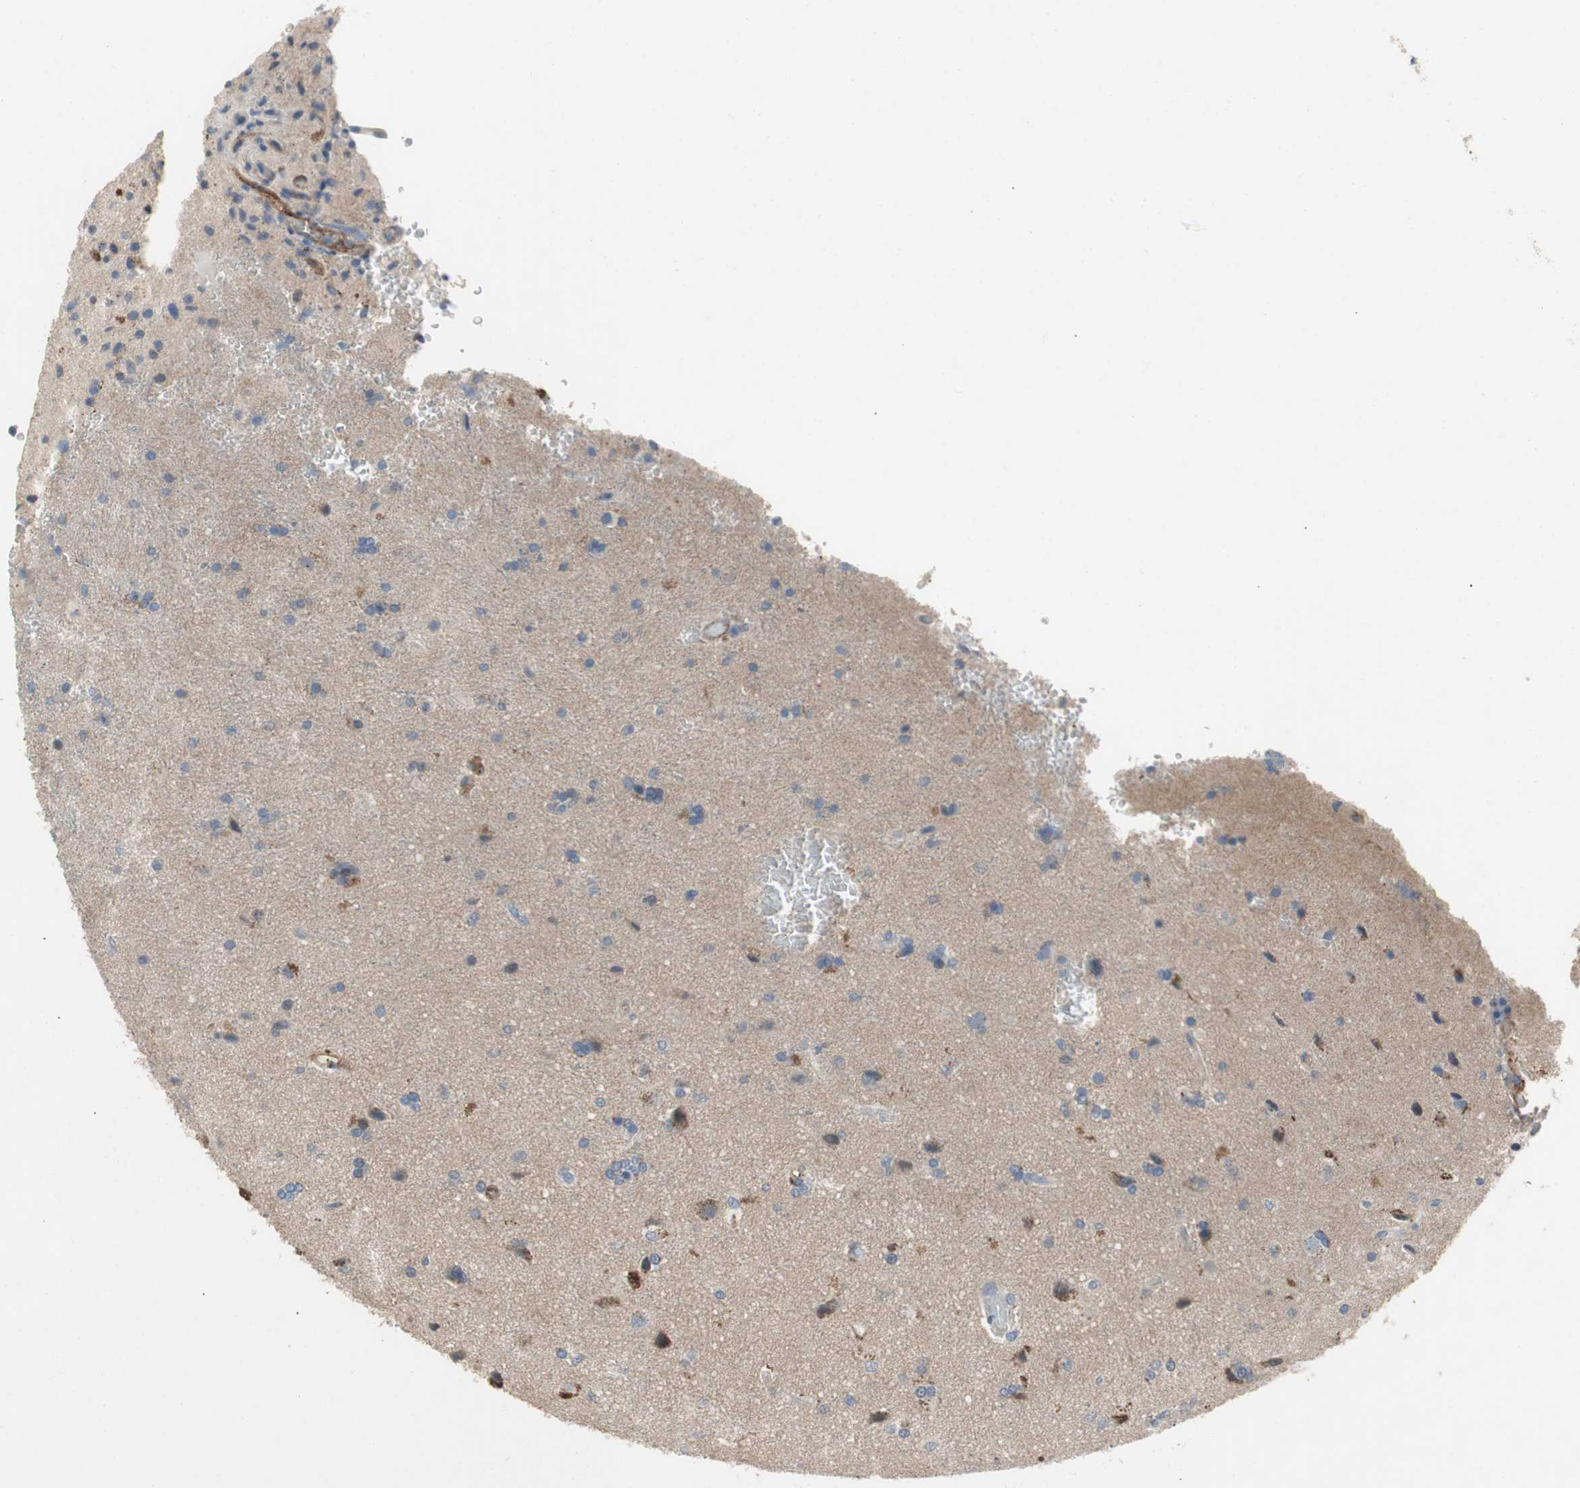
{"staining": {"intensity": "strong", "quantity": "<25%", "location": "cytoplasmic/membranous"}, "tissue": "glioma", "cell_type": "Tumor cells", "image_type": "cancer", "snomed": [{"axis": "morphology", "description": "Glioma, malignant, High grade"}, {"axis": "topography", "description": "Brain"}], "caption": "Malignant high-grade glioma stained for a protein (brown) demonstrates strong cytoplasmic/membranous positive staining in about <25% of tumor cells.", "gene": "ALPL", "patient": {"sex": "male", "age": 71}}